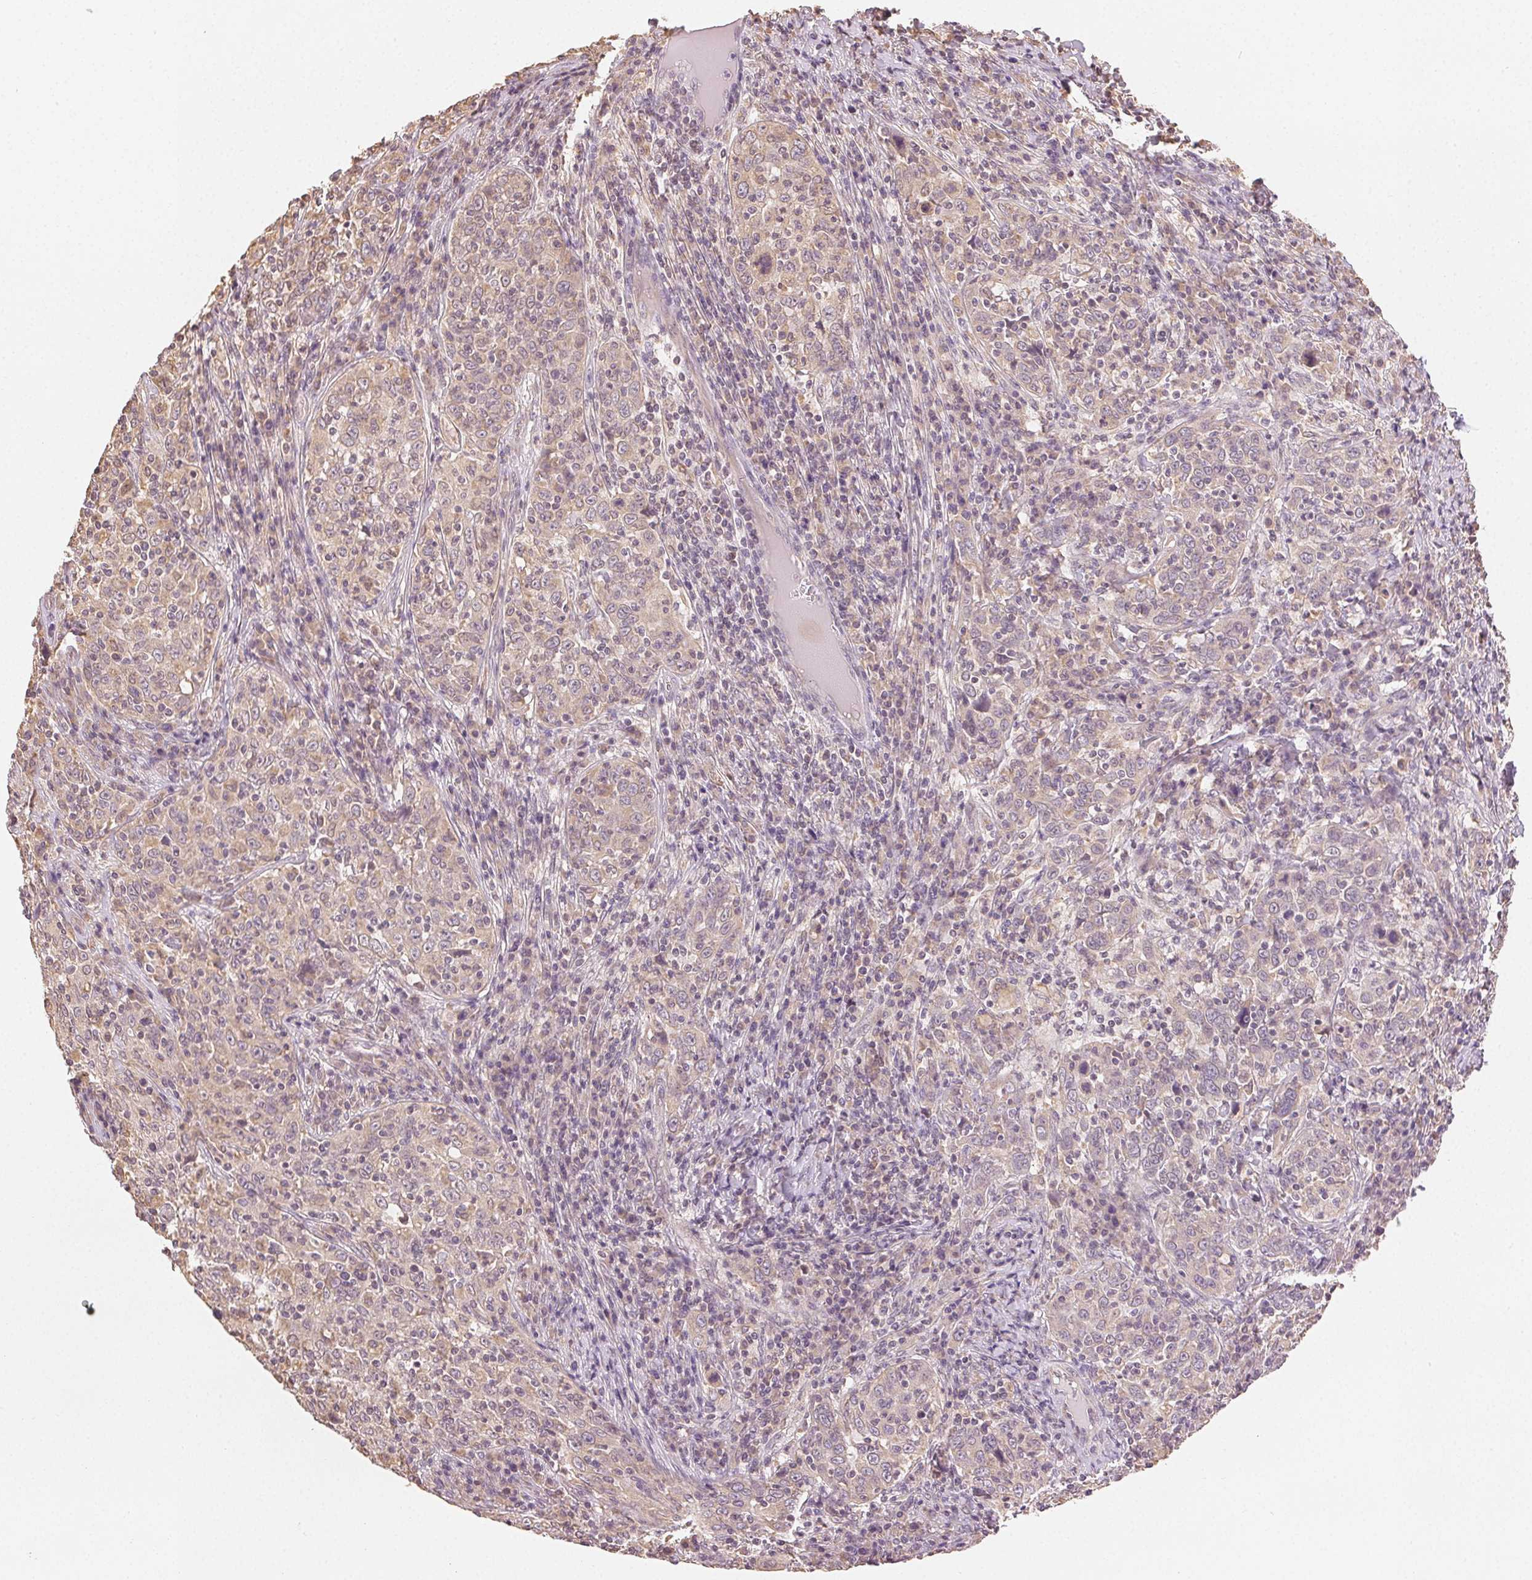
{"staining": {"intensity": "weak", "quantity": "25%-75%", "location": "cytoplasmic/membranous"}, "tissue": "cervical cancer", "cell_type": "Tumor cells", "image_type": "cancer", "snomed": [{"axis": "morphology", "description": "Squamous cell carcinoma, NOS"}, {"axis": "topography", "description": "Cervix"}], "caption": "Human cervical squamous cell carcinoma stained for a protein (brown) shows weak cytoplasmic/membranous positive expression in approximately 25%-75% of tumor cells.", "gene": "SEZ6L2", "patient": {"sex": "female", "age": 46}}